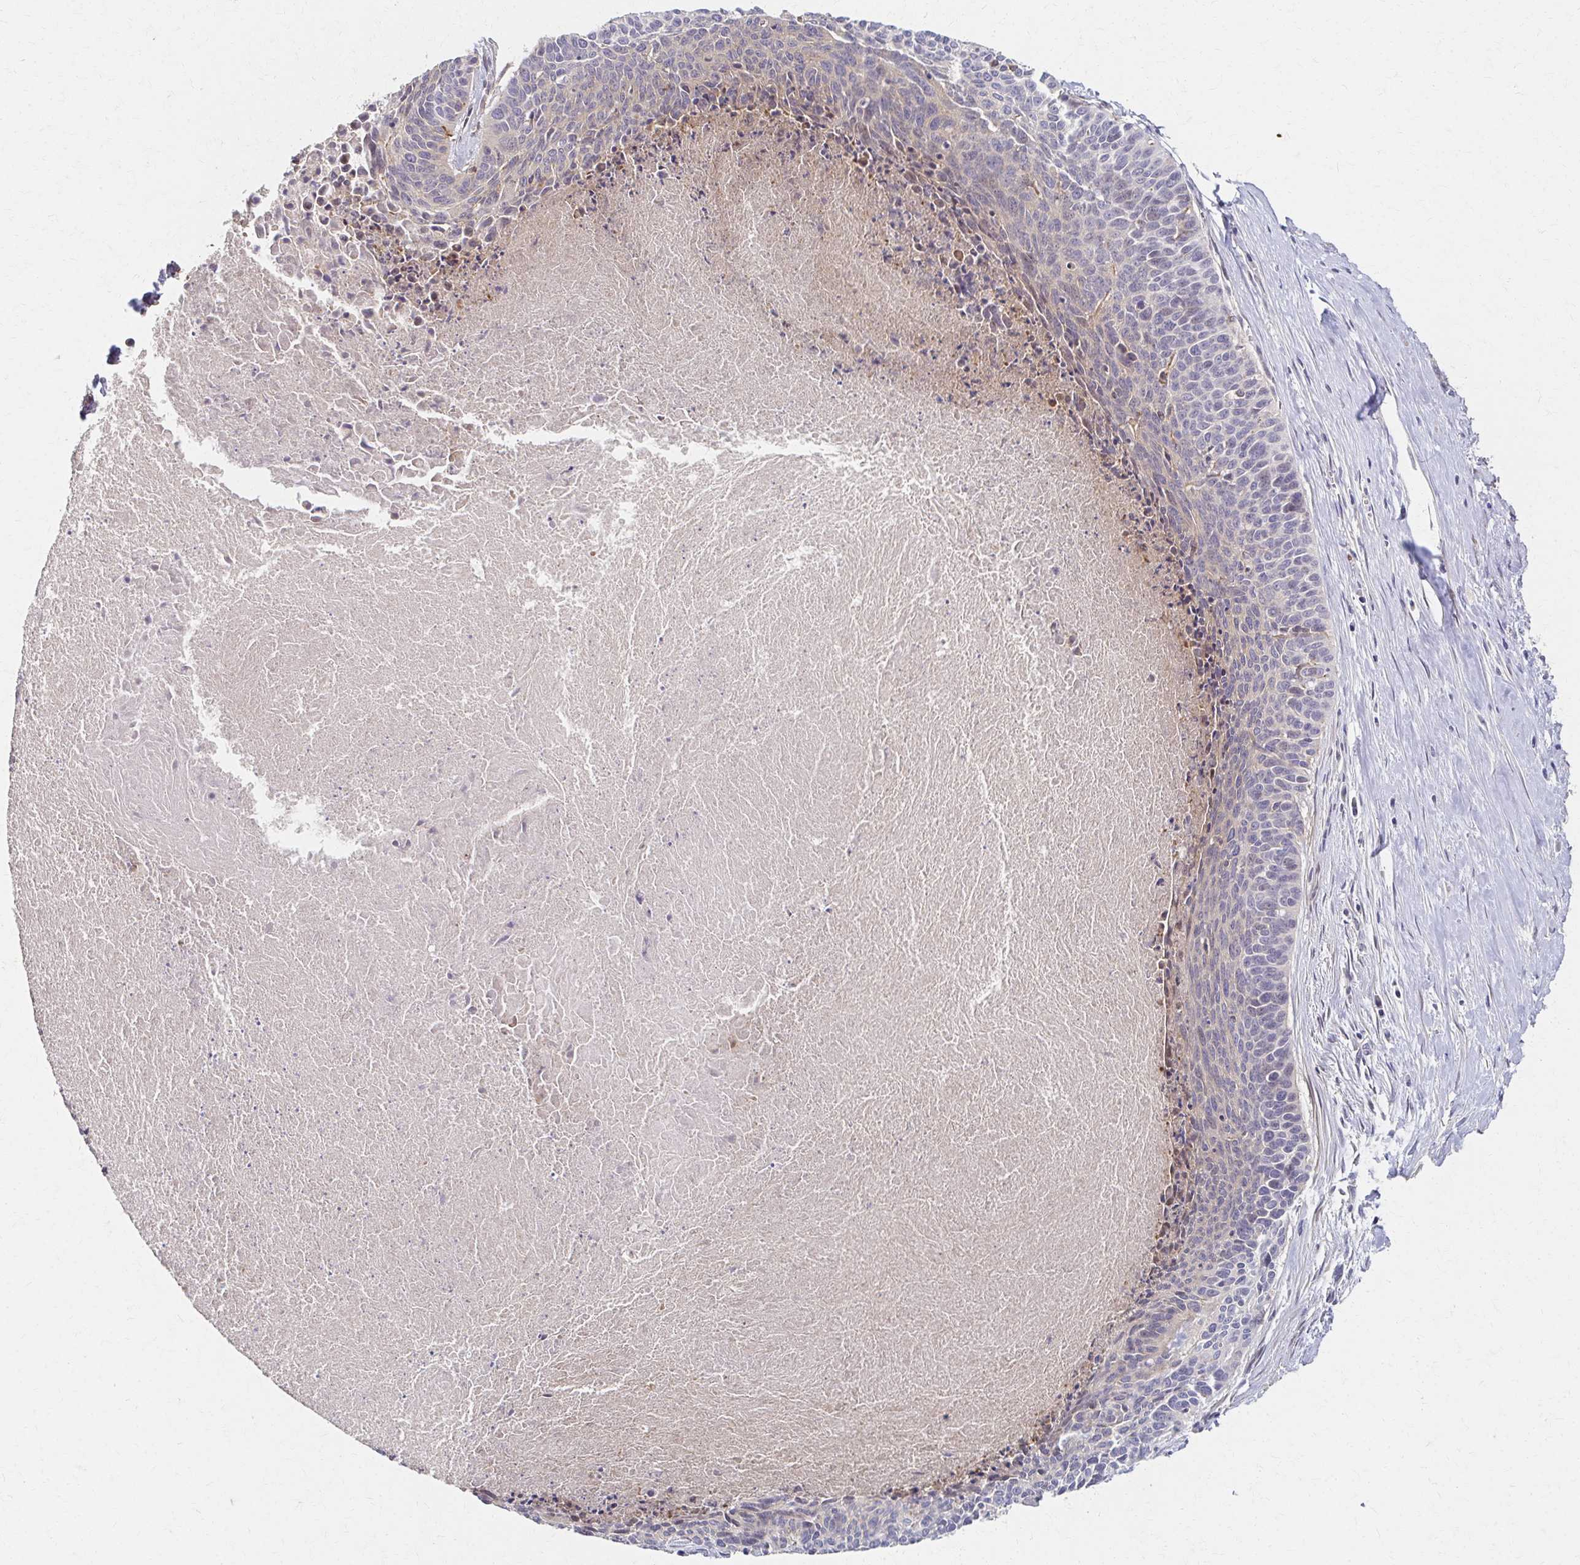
{"staining": {"intensity": "negative", "quantity": "none", "location": "none"}, "tissue": "cervical cancer", "cell_type": "Tumor cells", "image_type": "cancer", "snomed": [{"axis": "morphology", "description": "Squamous cell carcinoma, NOS"}, {"axis": "topography", "description": "Cervix"}], "caption": "This is an IHC image of human squamous cell carcinoma (cervical). There is no positivity in tumor cells.", "gene": "EOLA2", "patient": {"sex": "female", "age": 55}}